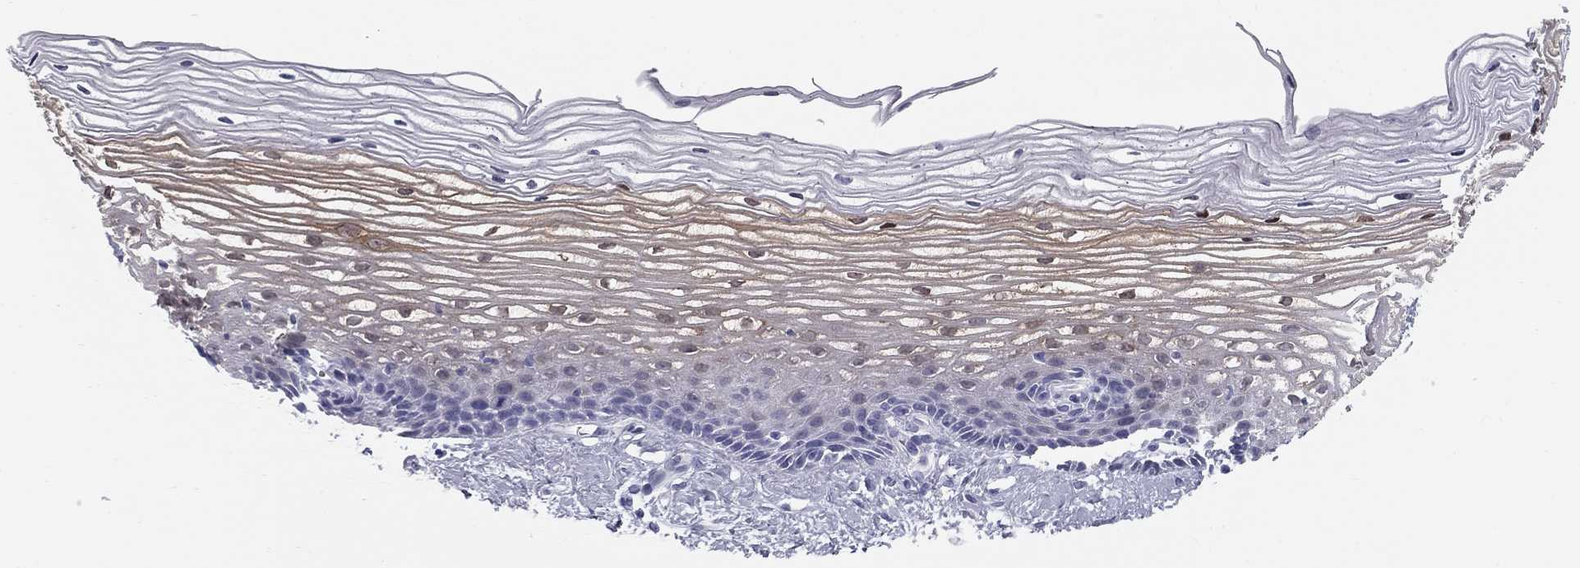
{"staining": {"intensity": "weak", "quantity": "25%-75%", "location": "cytoplasmic/membranous"}, "tissue": "cervix", "cell_type": "Squamous epithelial cells", "image_type": "normal", "snomed": [{"axis": "morphology", "description": "Normal tissue, NOS"}, {"axis": "topography", "description": "Cervix"}], "caption": "A high-resolution photomicrograph shows IHC staining of normal cervix, which demonstrates weak cytoplasmic/membranous expression in about 25%-75% of squamous epithelial cells.", "gene": "SULT2B1", "patient": {"sex": "female", "age": 40}}